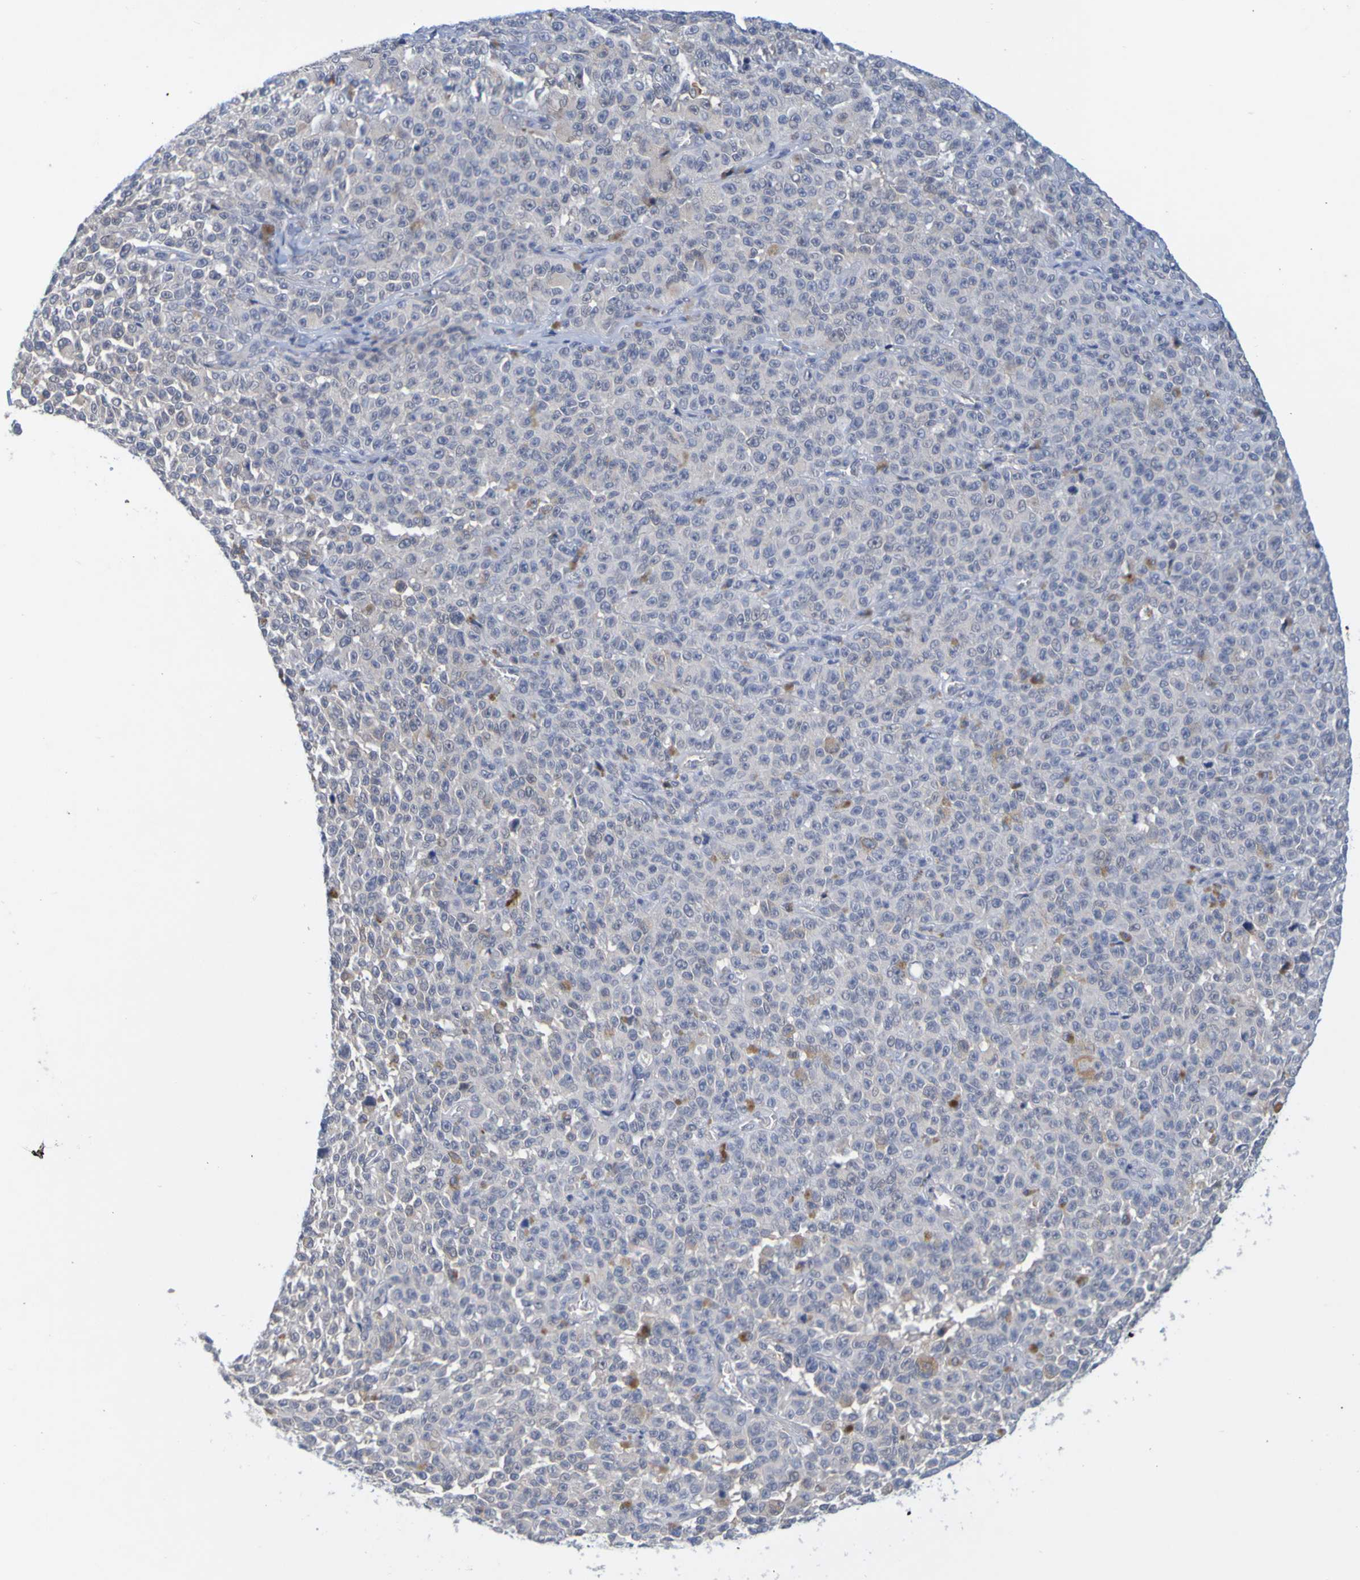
{"staining": {"intensity": "negative", "quantity": "none", "location": "none"}, "tissue": "melanoma", "cell_type": "Tumor cells", "image_type": "cancer", "snomed": [{"axis": "morphology", "description": "Malignant melanoma, NOS"}, {"axis": "topography", "description": "Skin"}], "caption": "Tumor cells are negative for brown protein staining in malignant melanoma.", "gene": "ENDOU", "patient": {"sex": "female", "age": 82}}